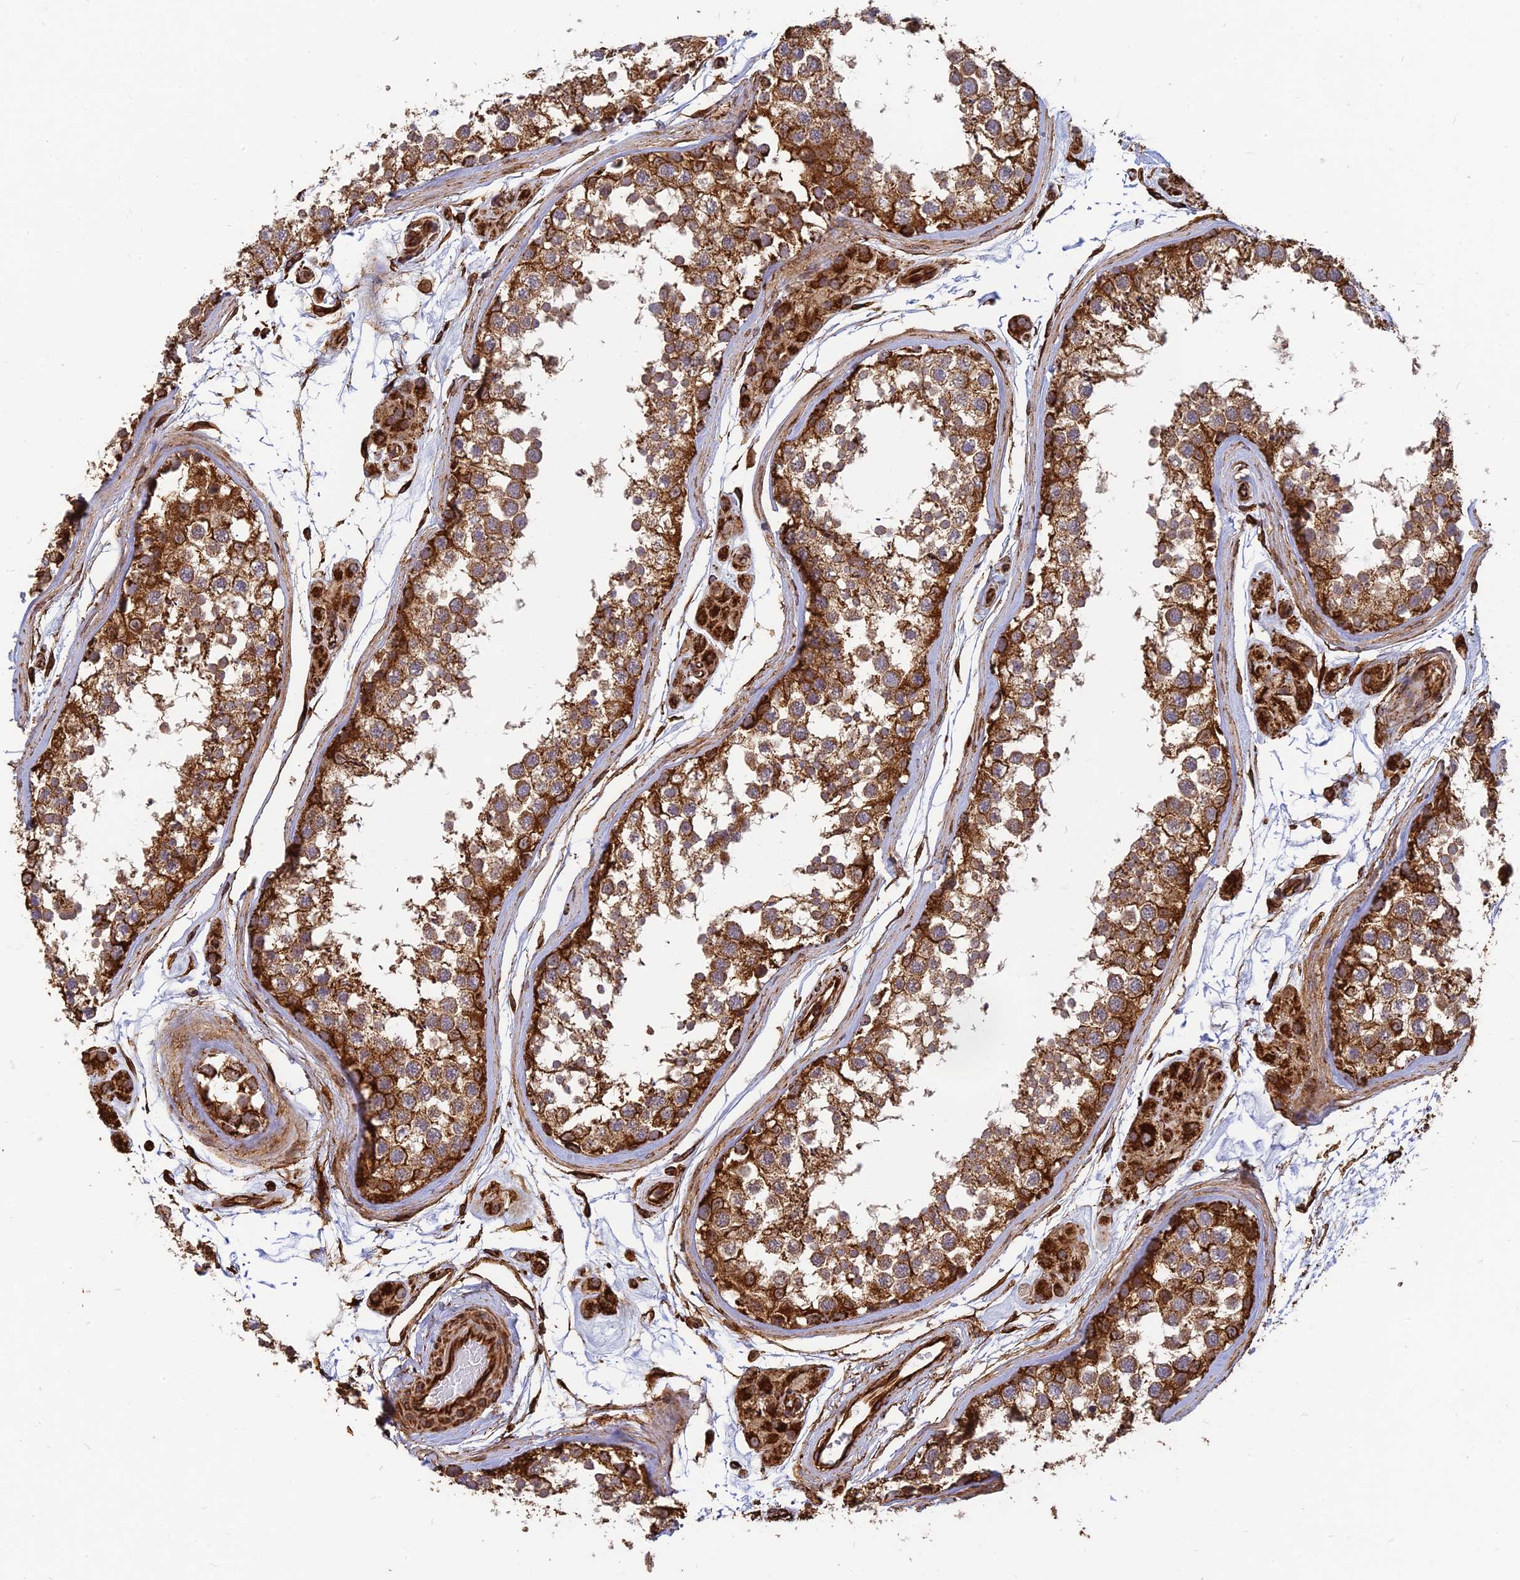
{"staining": {"intensity": "strong", "quantity": ">75%", "location": "cytoplasmic/membranous"}, "tissue": "testis", "cell_type": "Cells in seminiferous ducts", "image_type": "normal", "snomed": [{"axis": "morphology", "description": "Normal tissue, NOS"}, {"axis": "topography", "description": "Testis"}], "caption": "Immunohistochemical staining of unremarkable testis reveals >75% levels of strong cytoplasmic/membranous protein expression in about >75% of cells in seminiferous ducts. (DAB (3,3'-diaminobenzidine) IHC, brown staining for protein, blue staining for nuclei).", "gene": "DSTYK", "patient": {"sex": "male", "age": 56}}